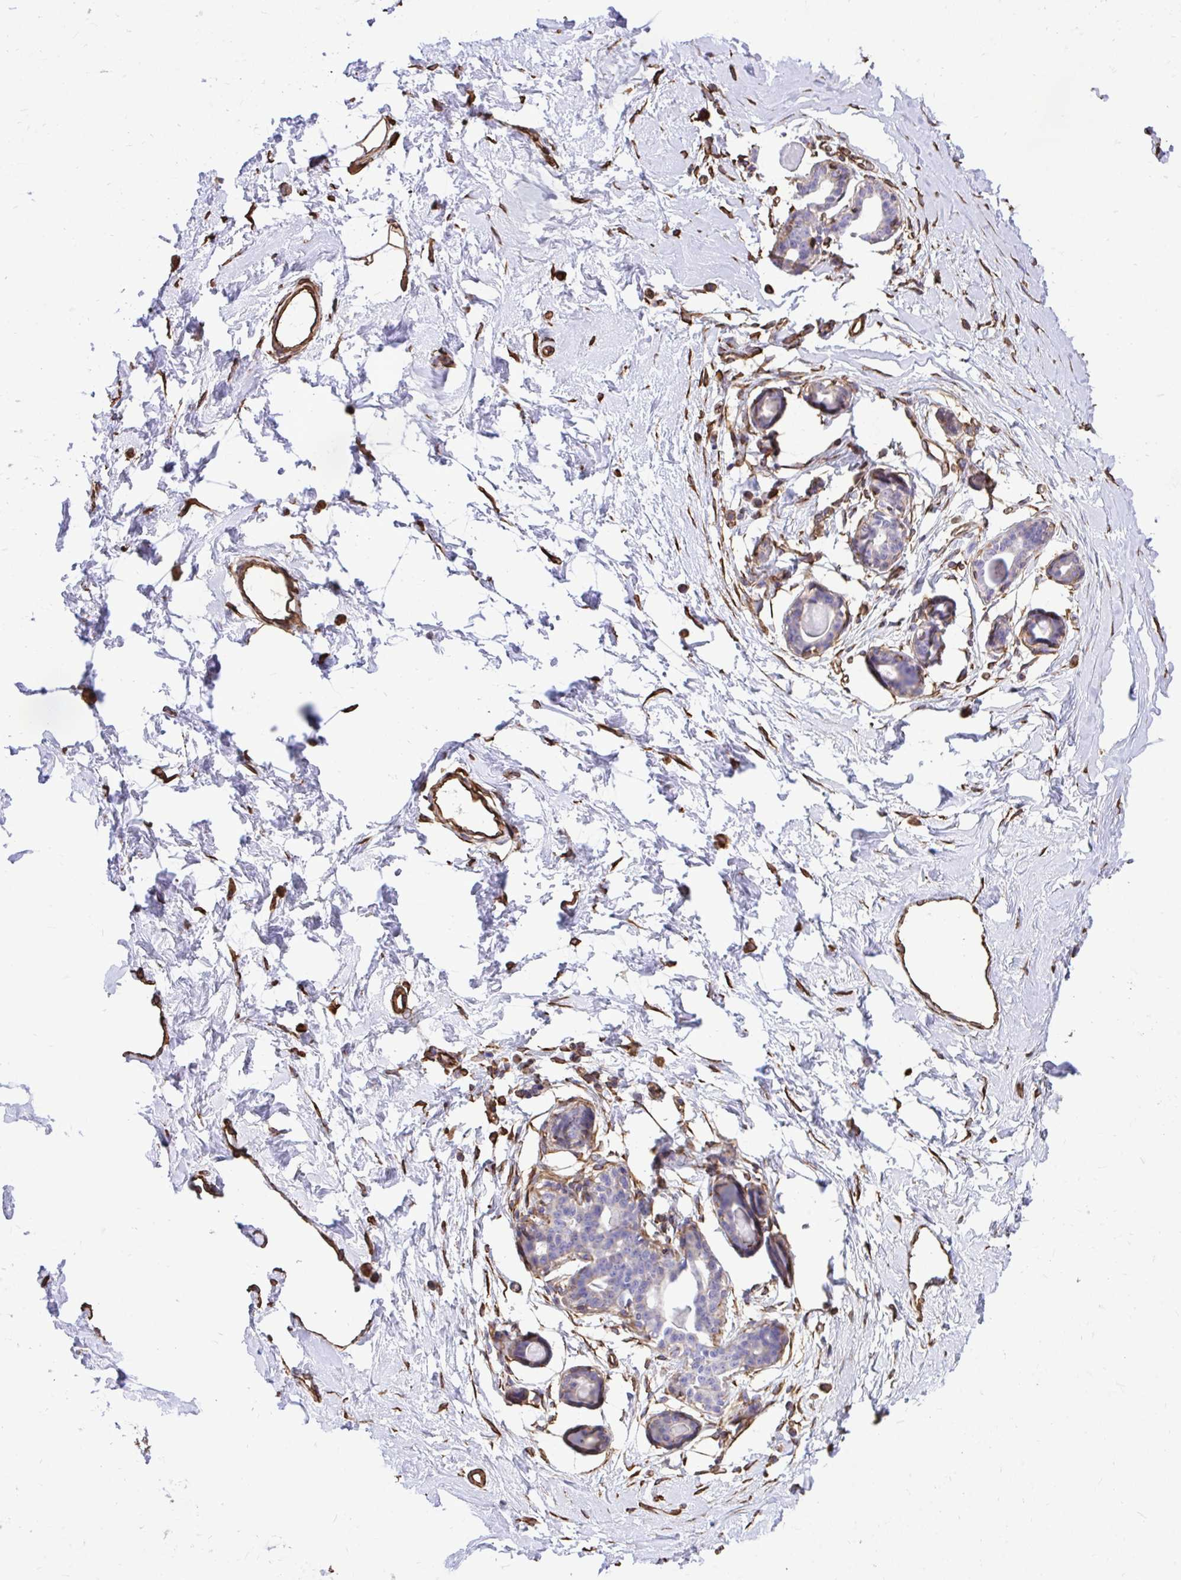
{"staining": {"intensity": "moderate", "quantity": "25%-75%", "location": "cytoplasmic/membranous"}, "tissue": "breast", "cell_type": "Adipocytes", "image_type": "normal", "snomed": [{"axis": "morphology", "description": "Normal tissue, NOS"}, {"axis": "topography", "description": "Breast"}], "caption": "Adipocytes reveal medium levels of moderate cytoplasmic/membranous staining in about 25%-75% of cells in unremarkable breast.", "gene": "RNF103", "patient": {"sex": "female", "age": 45}}